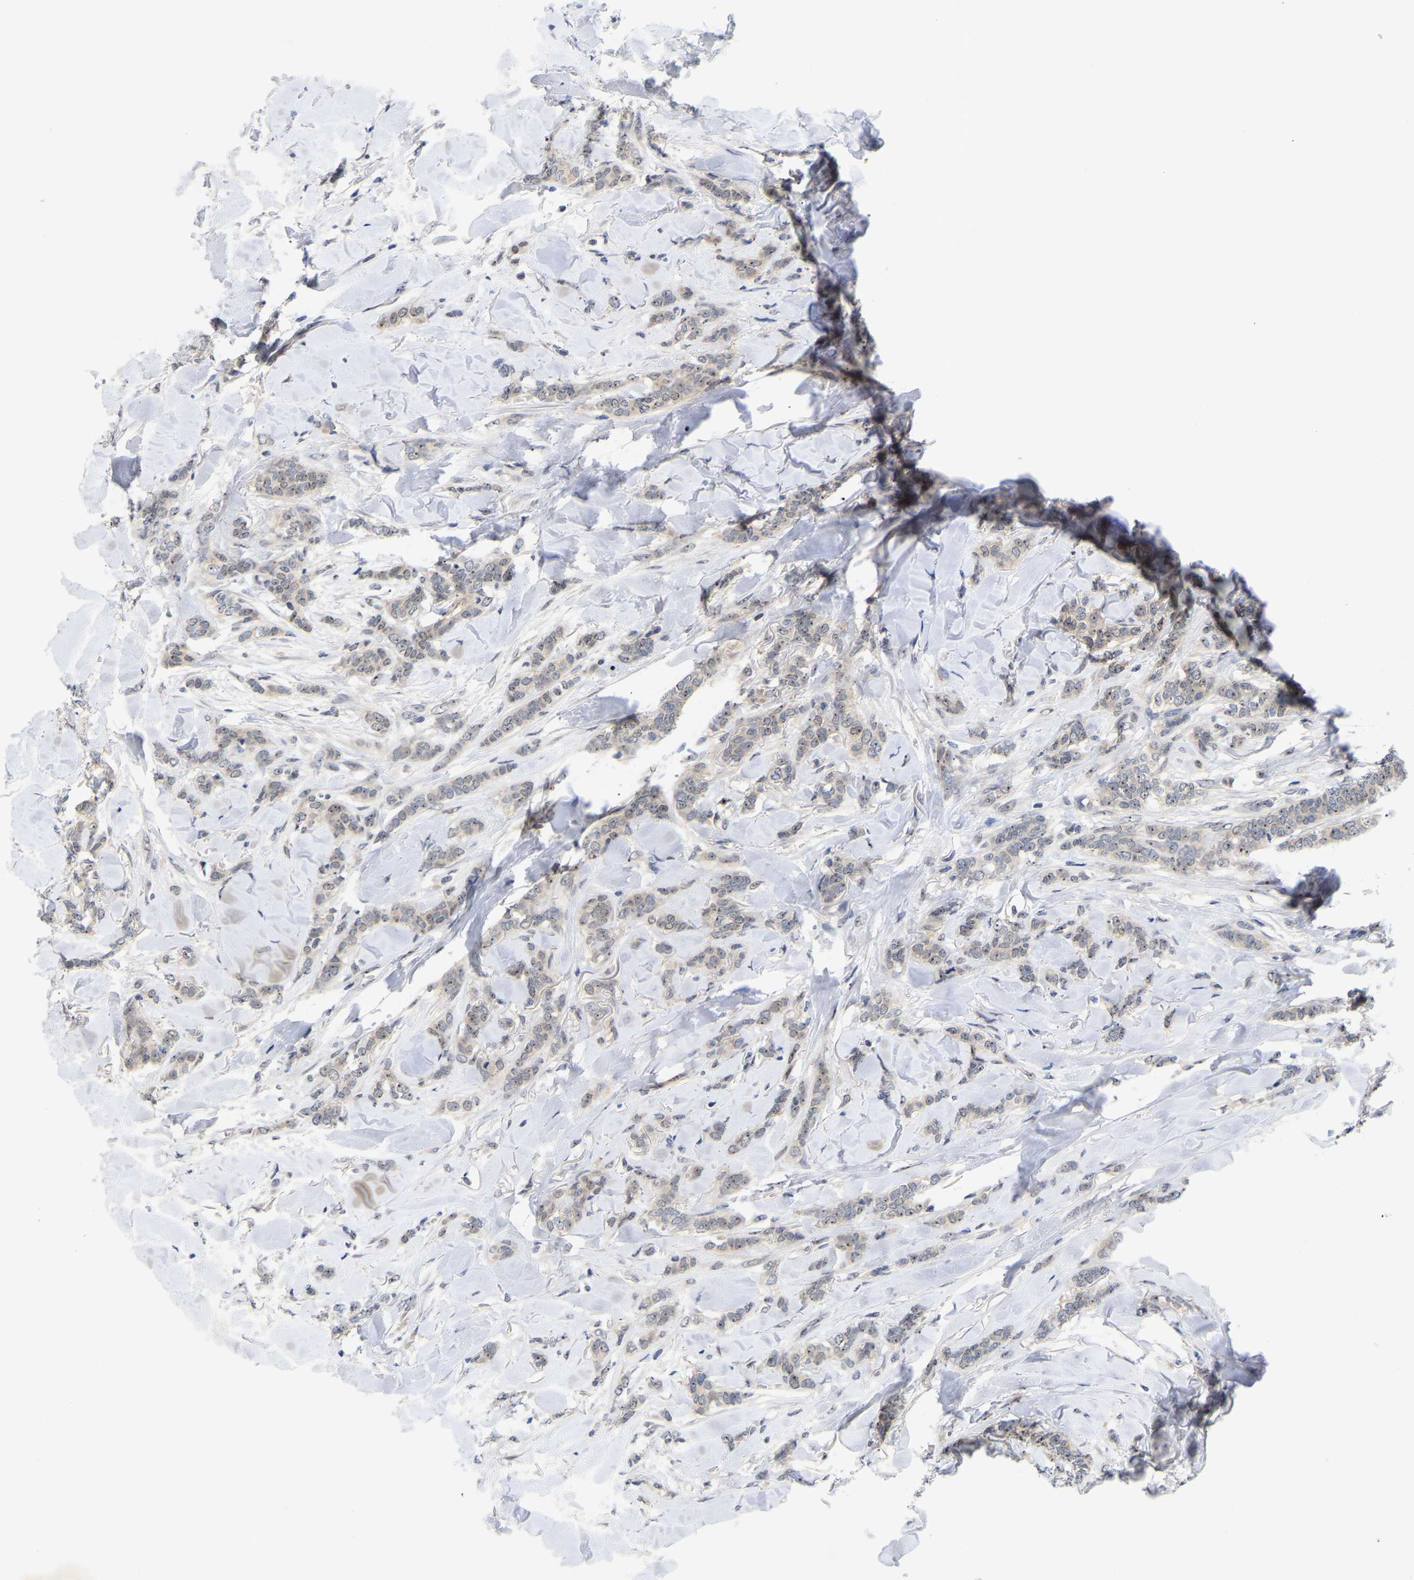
{"staining": {"intensity": "weak", "quantity": "<25%", "location": "nuclear"}, "tissue": "breast cancer", "cell_type": "Tumor cells", "image_type": "cancer", "snomed": [{"axis": "morphology", "description": "Lobular carcinoma"}, {"axis": "topography", "description": "Skin"}, {"axis": "topography", "description": "Breast"}], "caption": "Immunohistochemistry micrograph of lobular carcinoma (breast) stained for a protein (brown), which demonstrates no positivity in tumor cells.", "gene": "NLE1", "patient": {"sex": "female", "age": 46}}